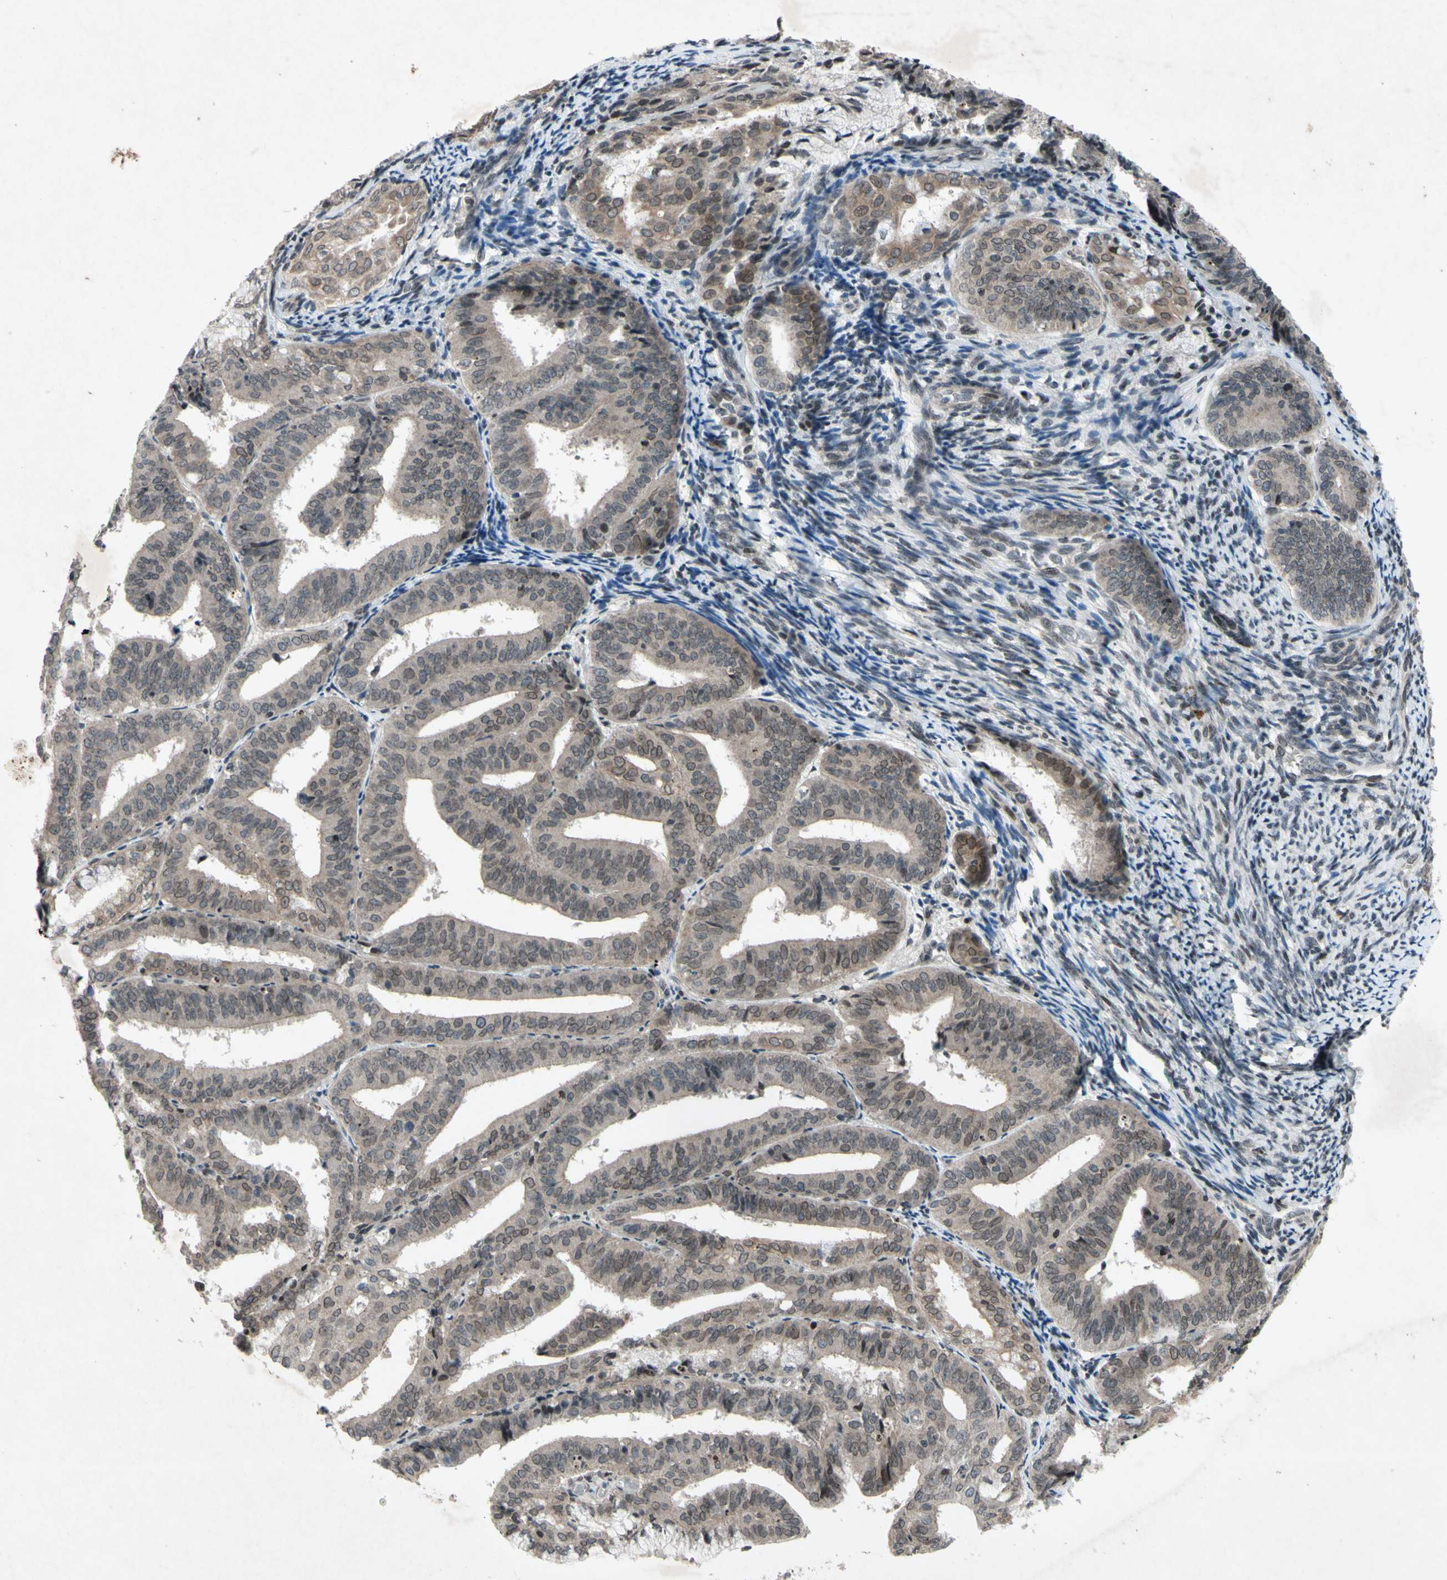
{"staining": {"intensity": "weak", "quantity": "25%-75%", "location": "cytoplasmic/membranous,nuclear"}, "tissue": "endometrial cancer", "cell_type": "Tumor cells", "image_type": "cancer", "snomed": [{"axis": "morphology", "description": "Adenocarcinoma, NOS"}, {"axis": "topography", "description": "Endometrium"}], "caption": "Protein expression analysis of human endometrial adenocarcinoma reveals weak cytoplasmic/membranous and nuclear positivity in about 25%-75% of tumor cells. (IHC, brightfield microscopy, high magnification).", "gene": "XPO1", "patient": {"sex": "female", "age": 63}}